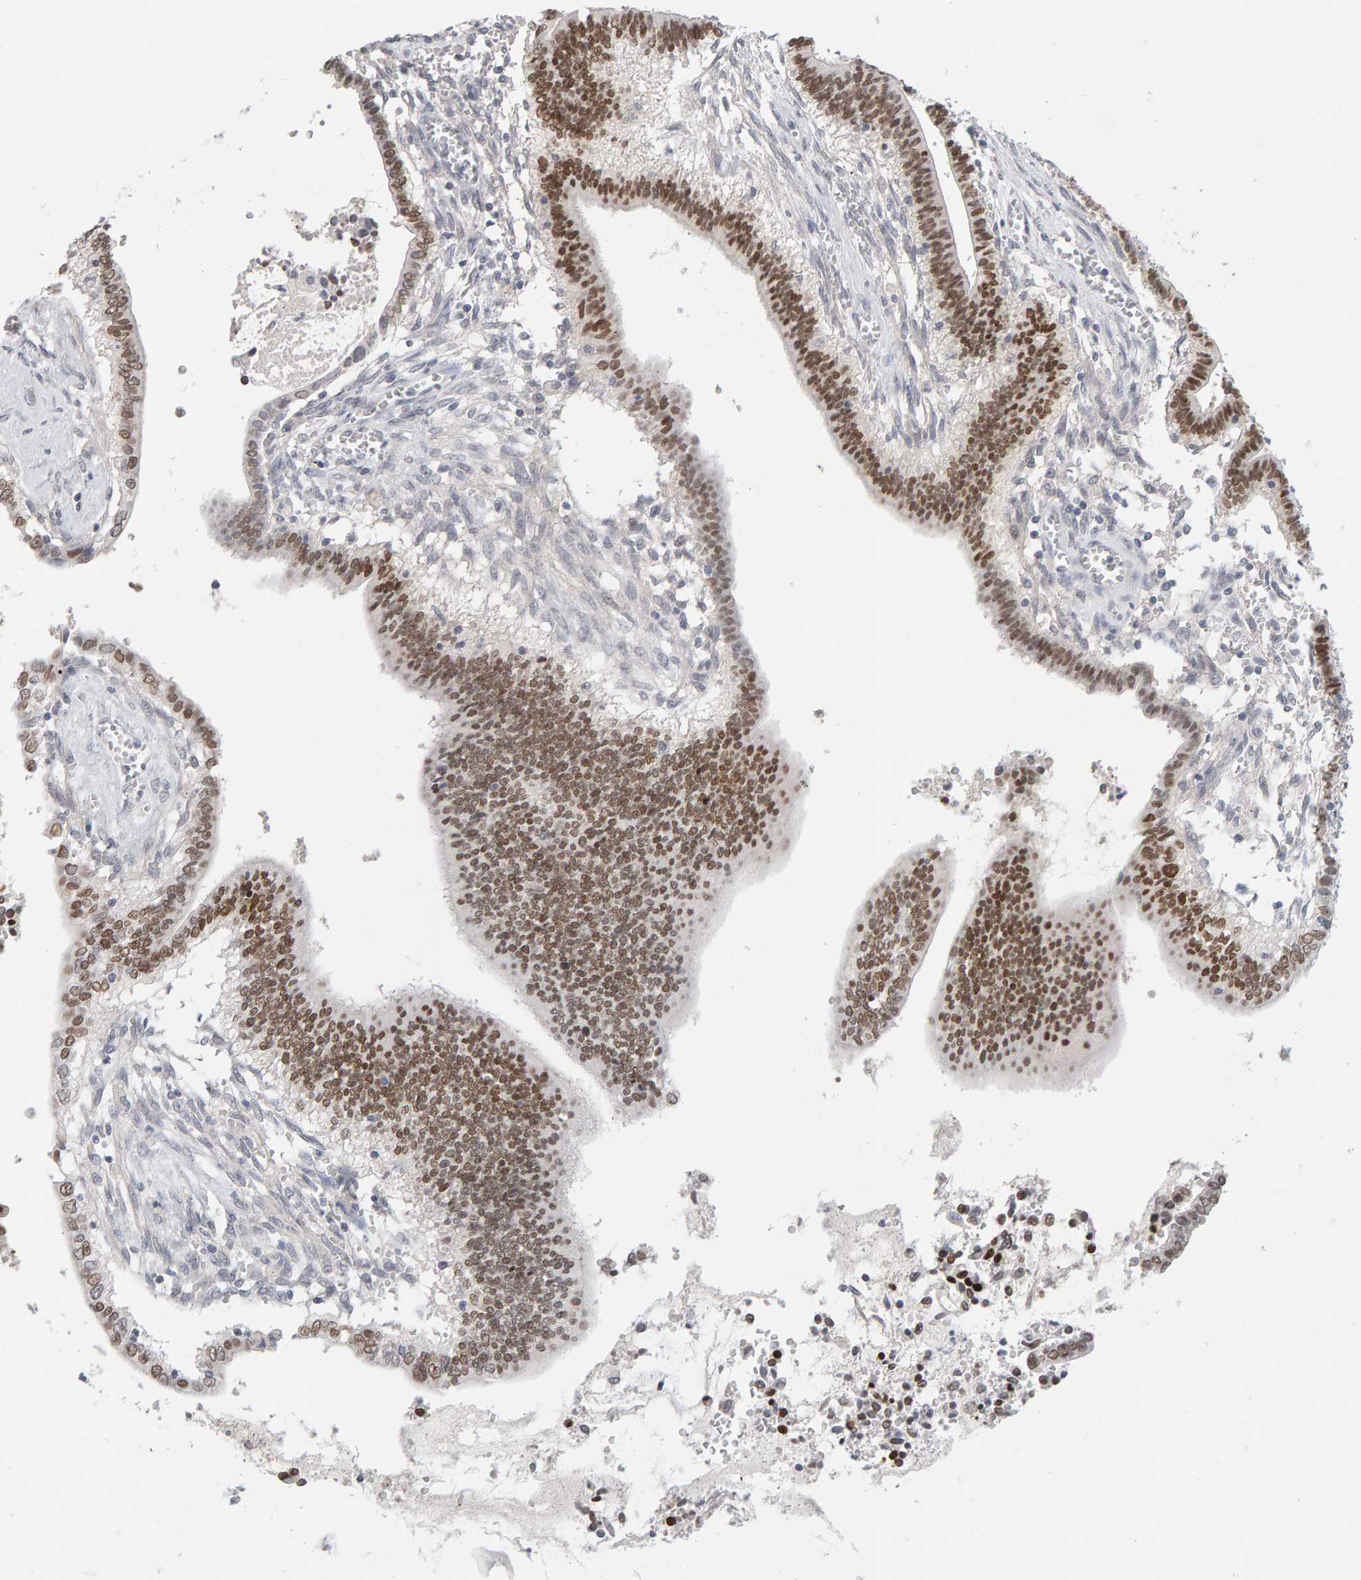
{"staining": {"intensity": "moderate", "quantity": ">75%", "location": "nuclear"}, "tissue": "cervical cancer", "cell_type": "Tumor cells", "image_type": "cancer", "snomed": [{"axis": "morphology", "description": "Adenocarcinoma, NOS"}, {"axis": "topography", "description": "Cervix"}], "caption": "The photomicrograph reveals a brown stain indicating the presence of a protein in the nuclear of tumor cells in cervical cancer.", "gene": "HNF4A", "patient": {"sex": "female", "age": 44}}